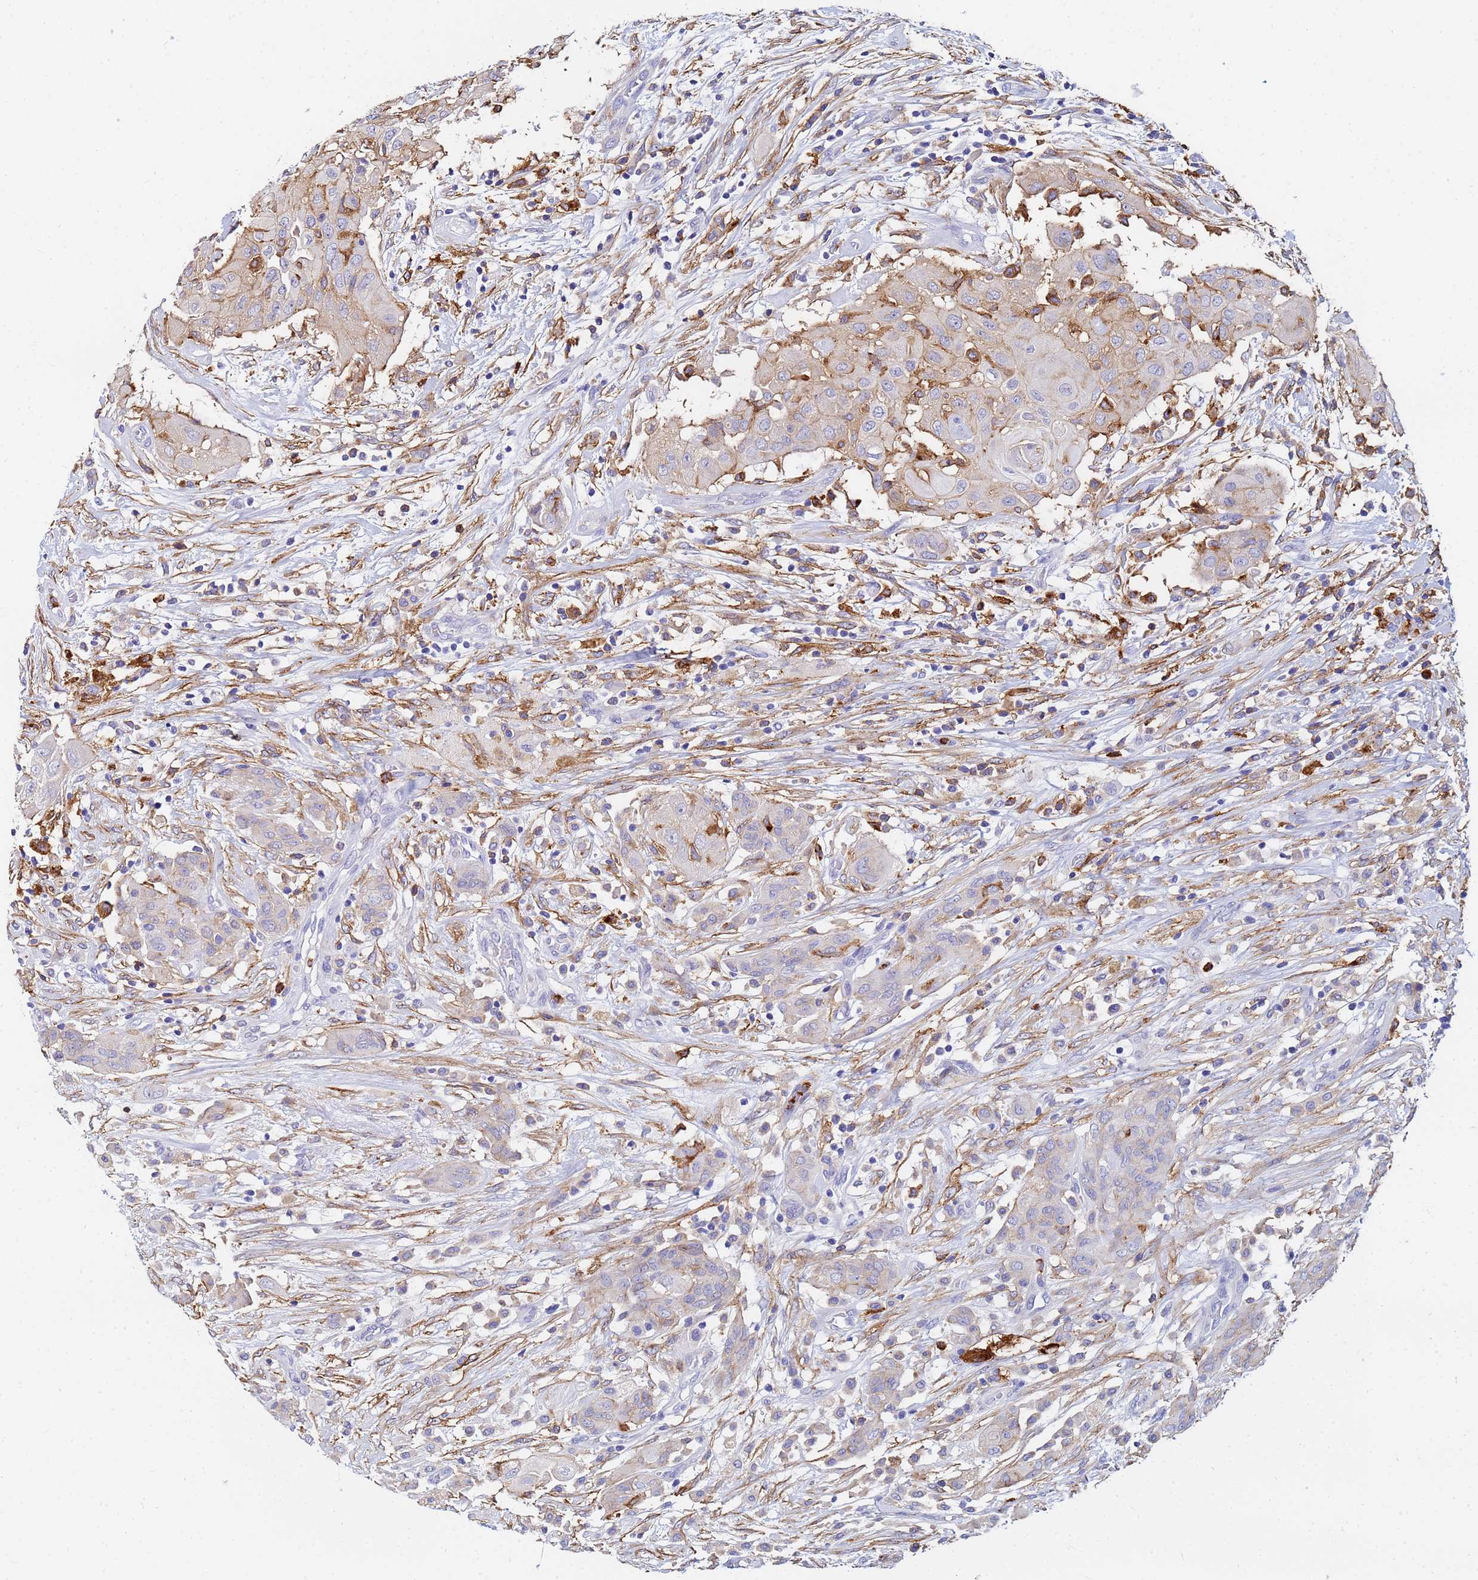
{"staining": {"intensity": "weak", "quantity": "<25%", "location": "cytoplasmic/membranous"}, "tissue": "thyroid cancer", "cell_type": "Tumor cells", "image_type": "cancer", "snomed": [{"axis": "morphology", "description": "Papillary adenocarcinoma, NOS"}, {"axis": "topography", "description": "Thyroid gland"}], "caption": "An immunohistochemistry (IHC) histopathology image of thyroid cancer is shown. There is no staining in tumor cells of thyroid cancer.", "gene": "BASP1", "patient": {"sex": "female", "age": 59}}